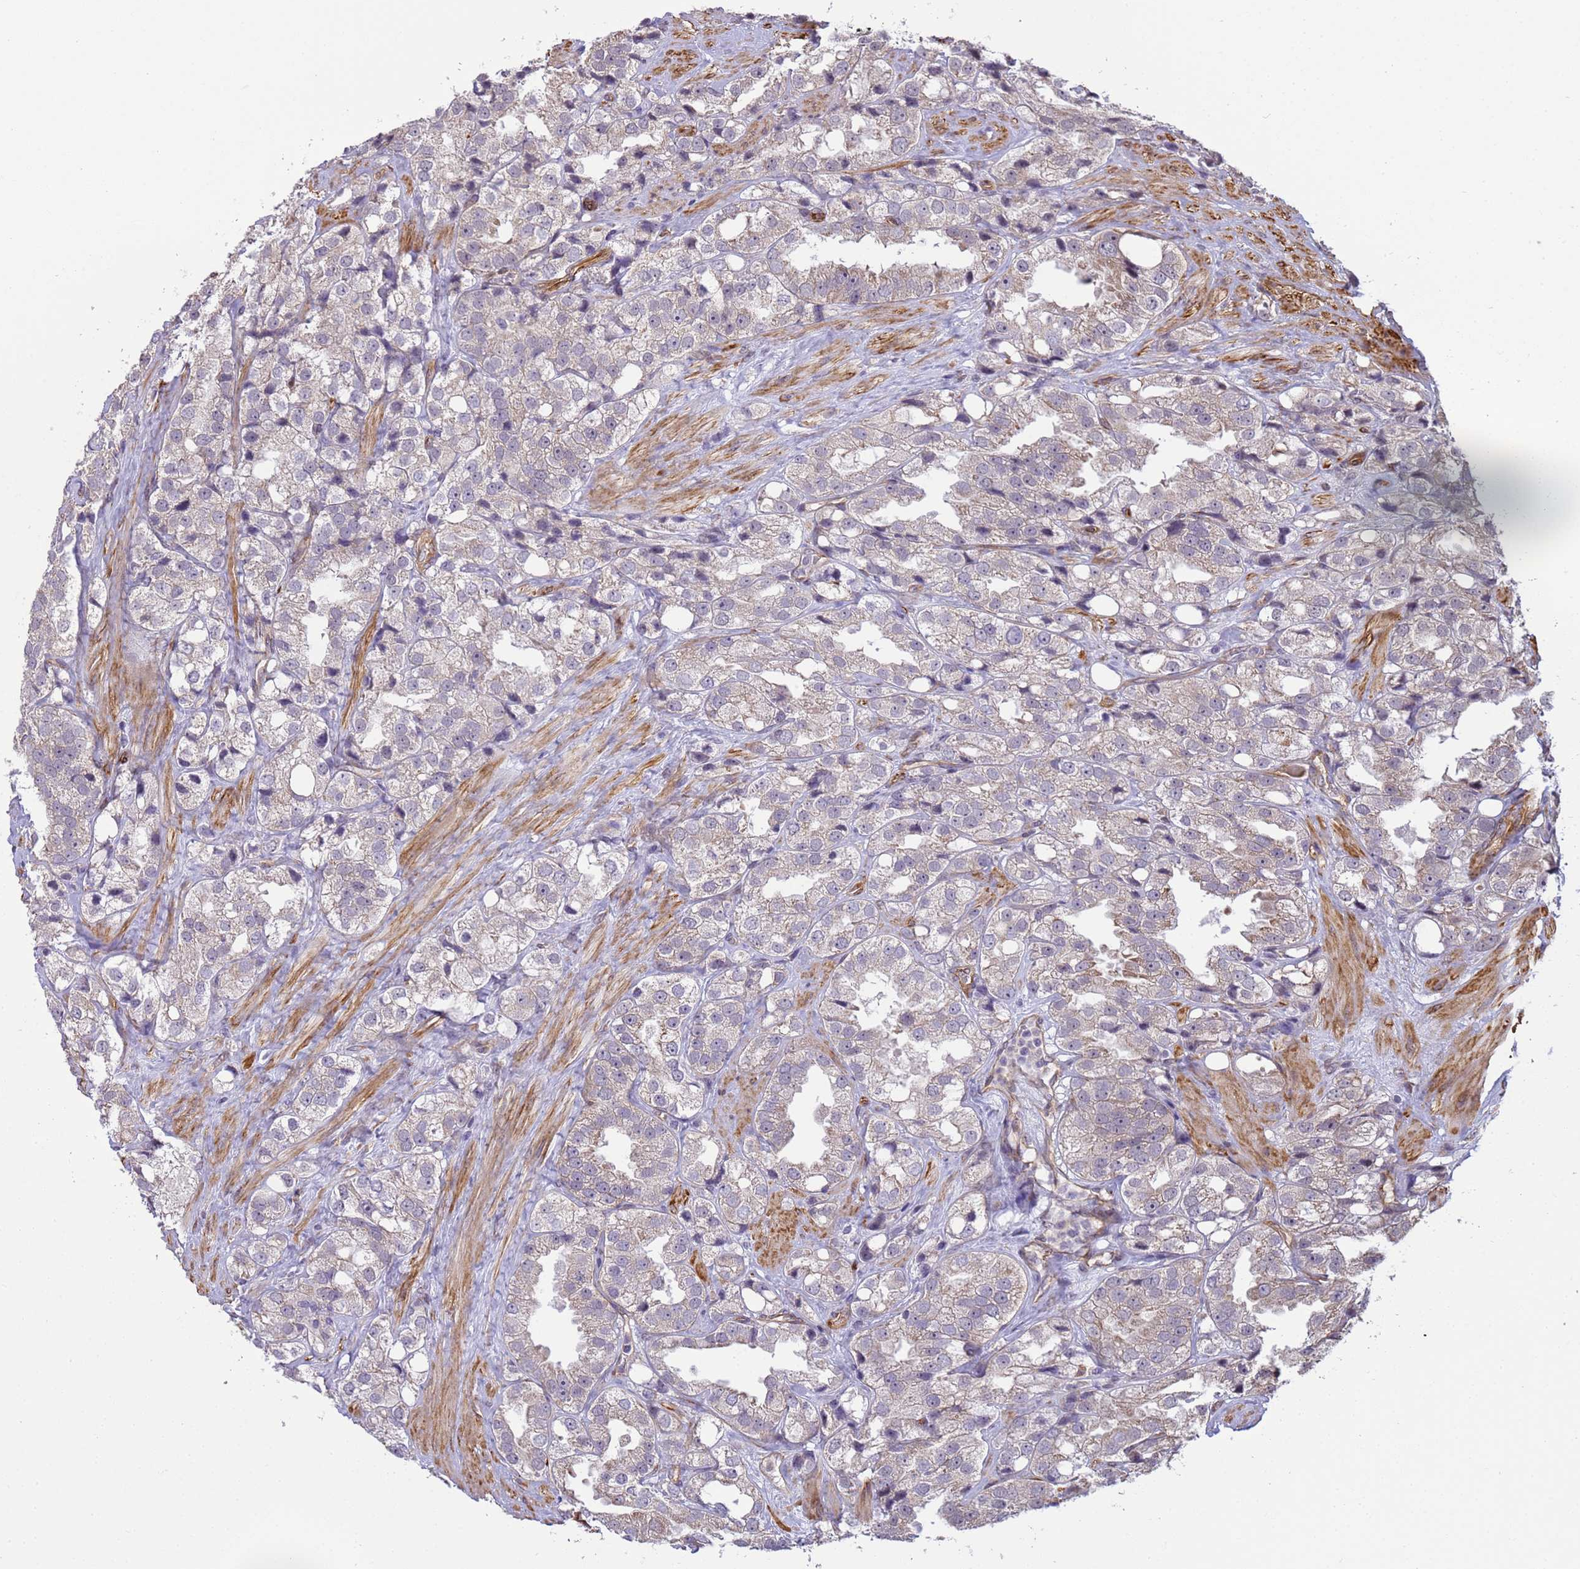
{"staining": {"intensity": "weak", "quantity": "25%-75%", "location": "cytoplasmic/membranous"}, "tissue": "prostate cancer", "cell_type": "Tumor cells", "image_type": "cancer", "snomed": [{"axis": "morphology", "description": "Adenocarcinoma, NOS"}, {"axis": "topography", "description": "Prostate"}], "caption": "Prostate adenocarcinoma was stained to show a protein in brown. There is low levels of weak cytoplasmic/membranous positivity in approximately 25%-75% of tumor cells.", "gene": "ITGB4", "patient": {"sex": "male", "age": 79}}